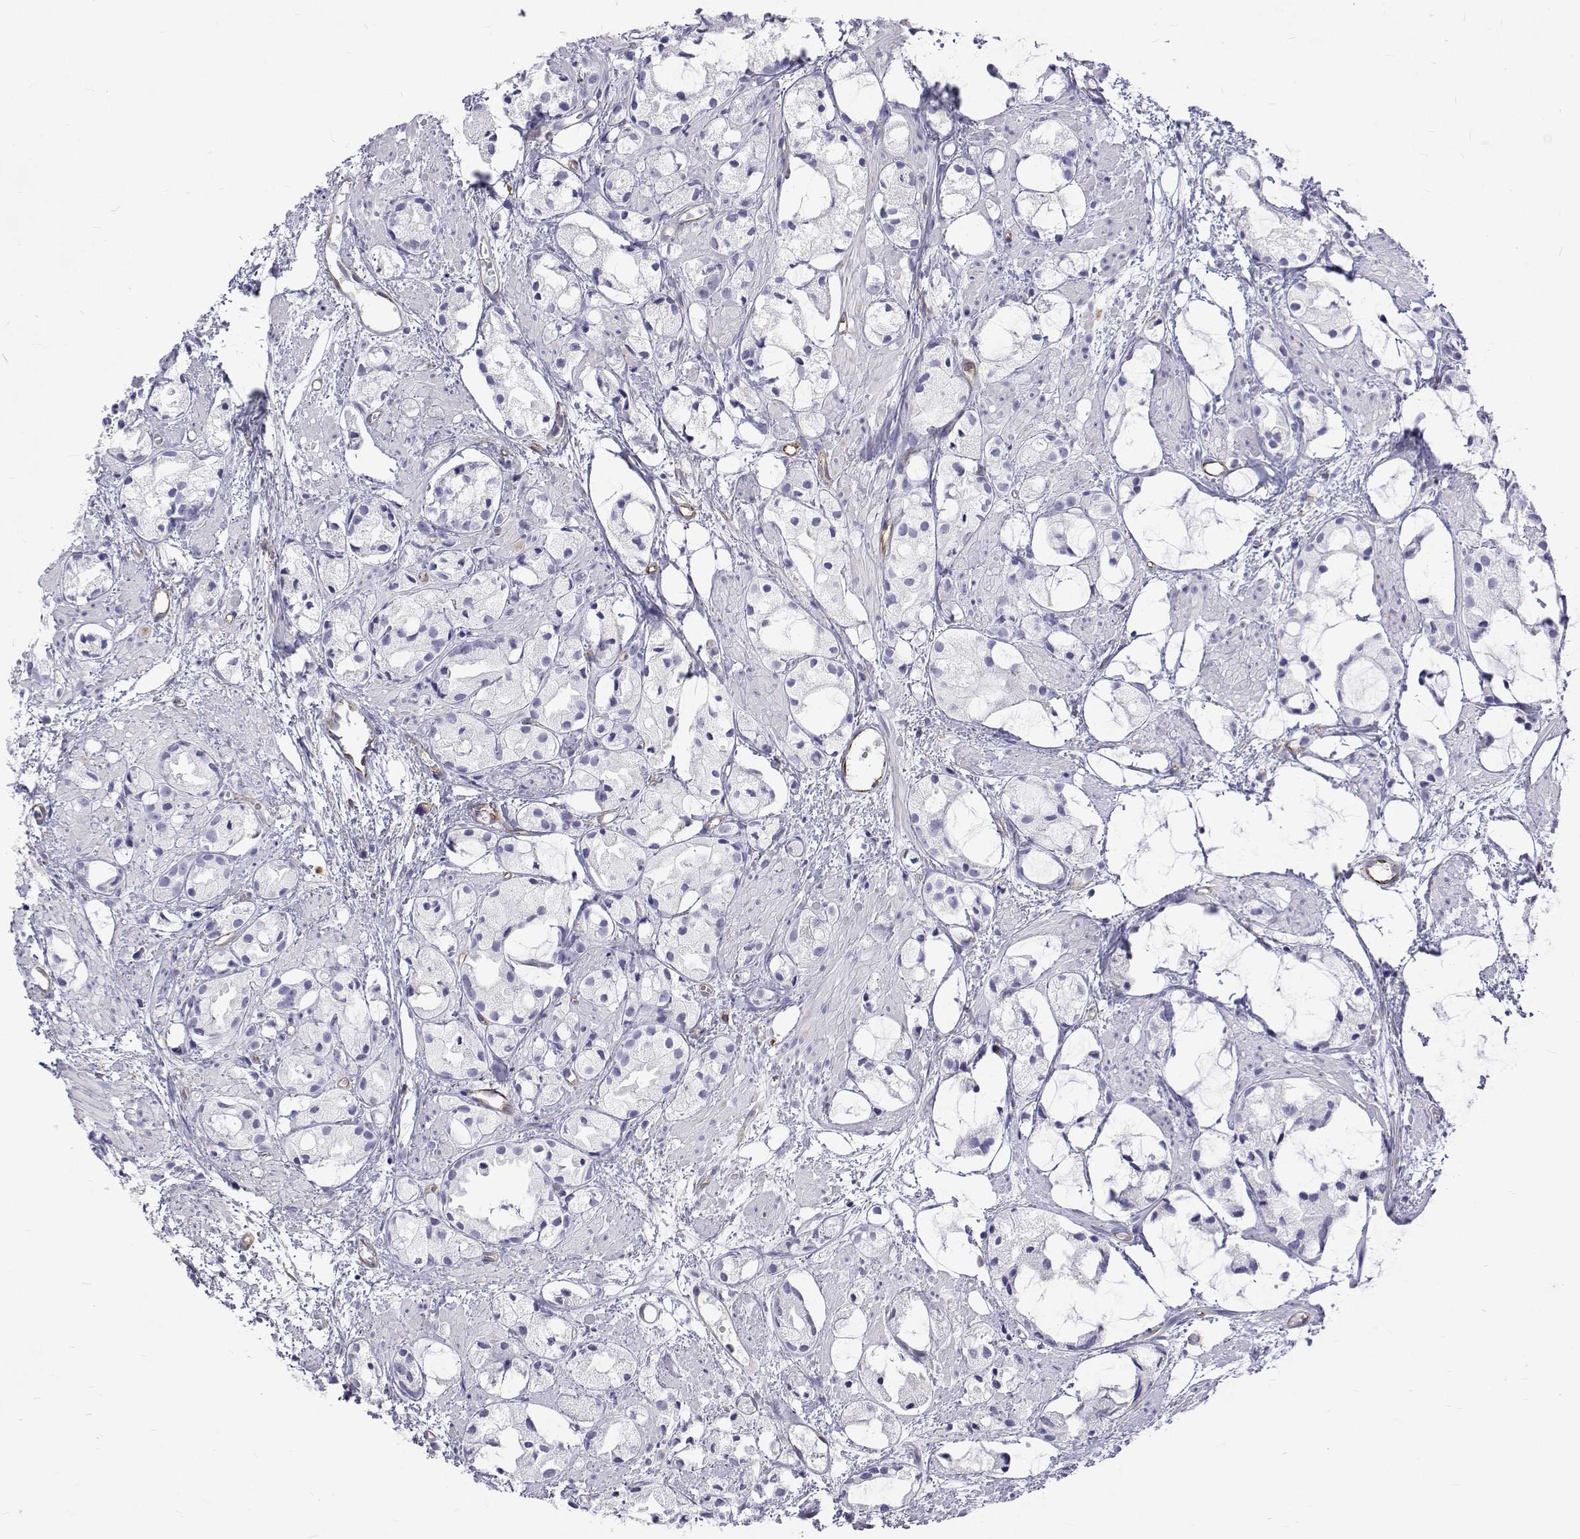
{"staining": {"intensity": "negative", "quantity": "none", "location": "none"}, "tissue": "prostate cancer", "cell_type": "Tumor cells", "image_type": "cancer", "snomed": [{"axis": "morphology", "description": "Adenocarcinoma, High grade"}, {"axis": "topography", "description": "Prostate"}], "caption": "Immunohistochemistry image of human prostate cancer stained for a protein (brown), which displays no positivity in tumor cells.", "gene": "OPRPN", "patient": {"sex": "male", "age": 85}}